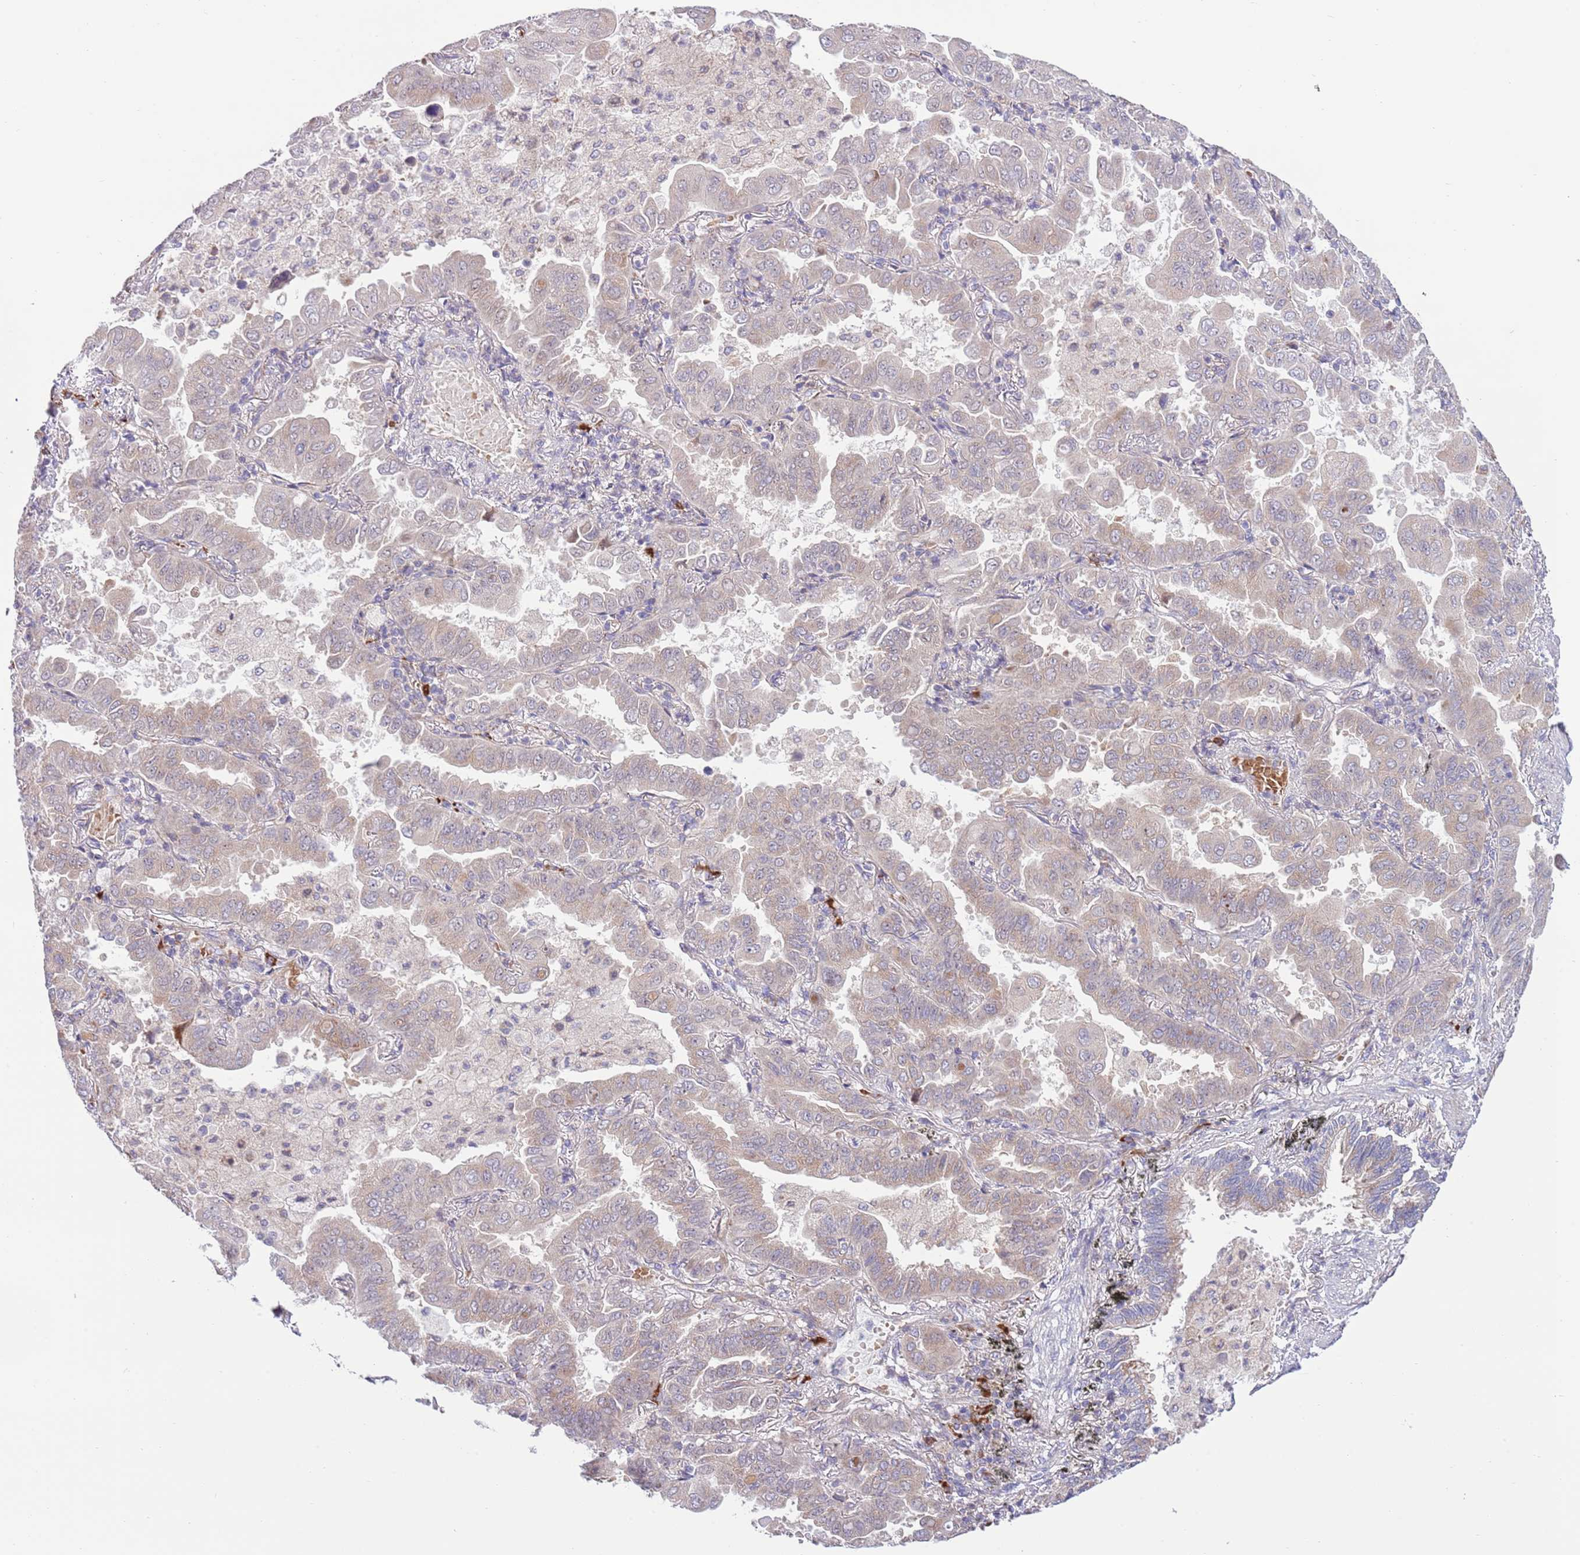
{"staining": {"intensity": "weak", "quantity": "25%-75%", "location": "cytoplasmic/membranous"}, "tissue": "lung cancer", "cell_type": "Tumor cells", "image_type": "cancer", "snomed": [{"axis": "morphology", "description": "Adenocarcinoma, NOS"}, {"axis": "topography", "description": "Lung"}], "caption": "This histopathology image shows adenocarcinoma (lung) stained with IHC to label a protein in brown. The cytoplasmic/membranous of tumor cells show weak positivity for the protein. Nuclei are counter-stained blue.", "gene": "DAND5", "patient": {"sex": "male", "age": 64}}